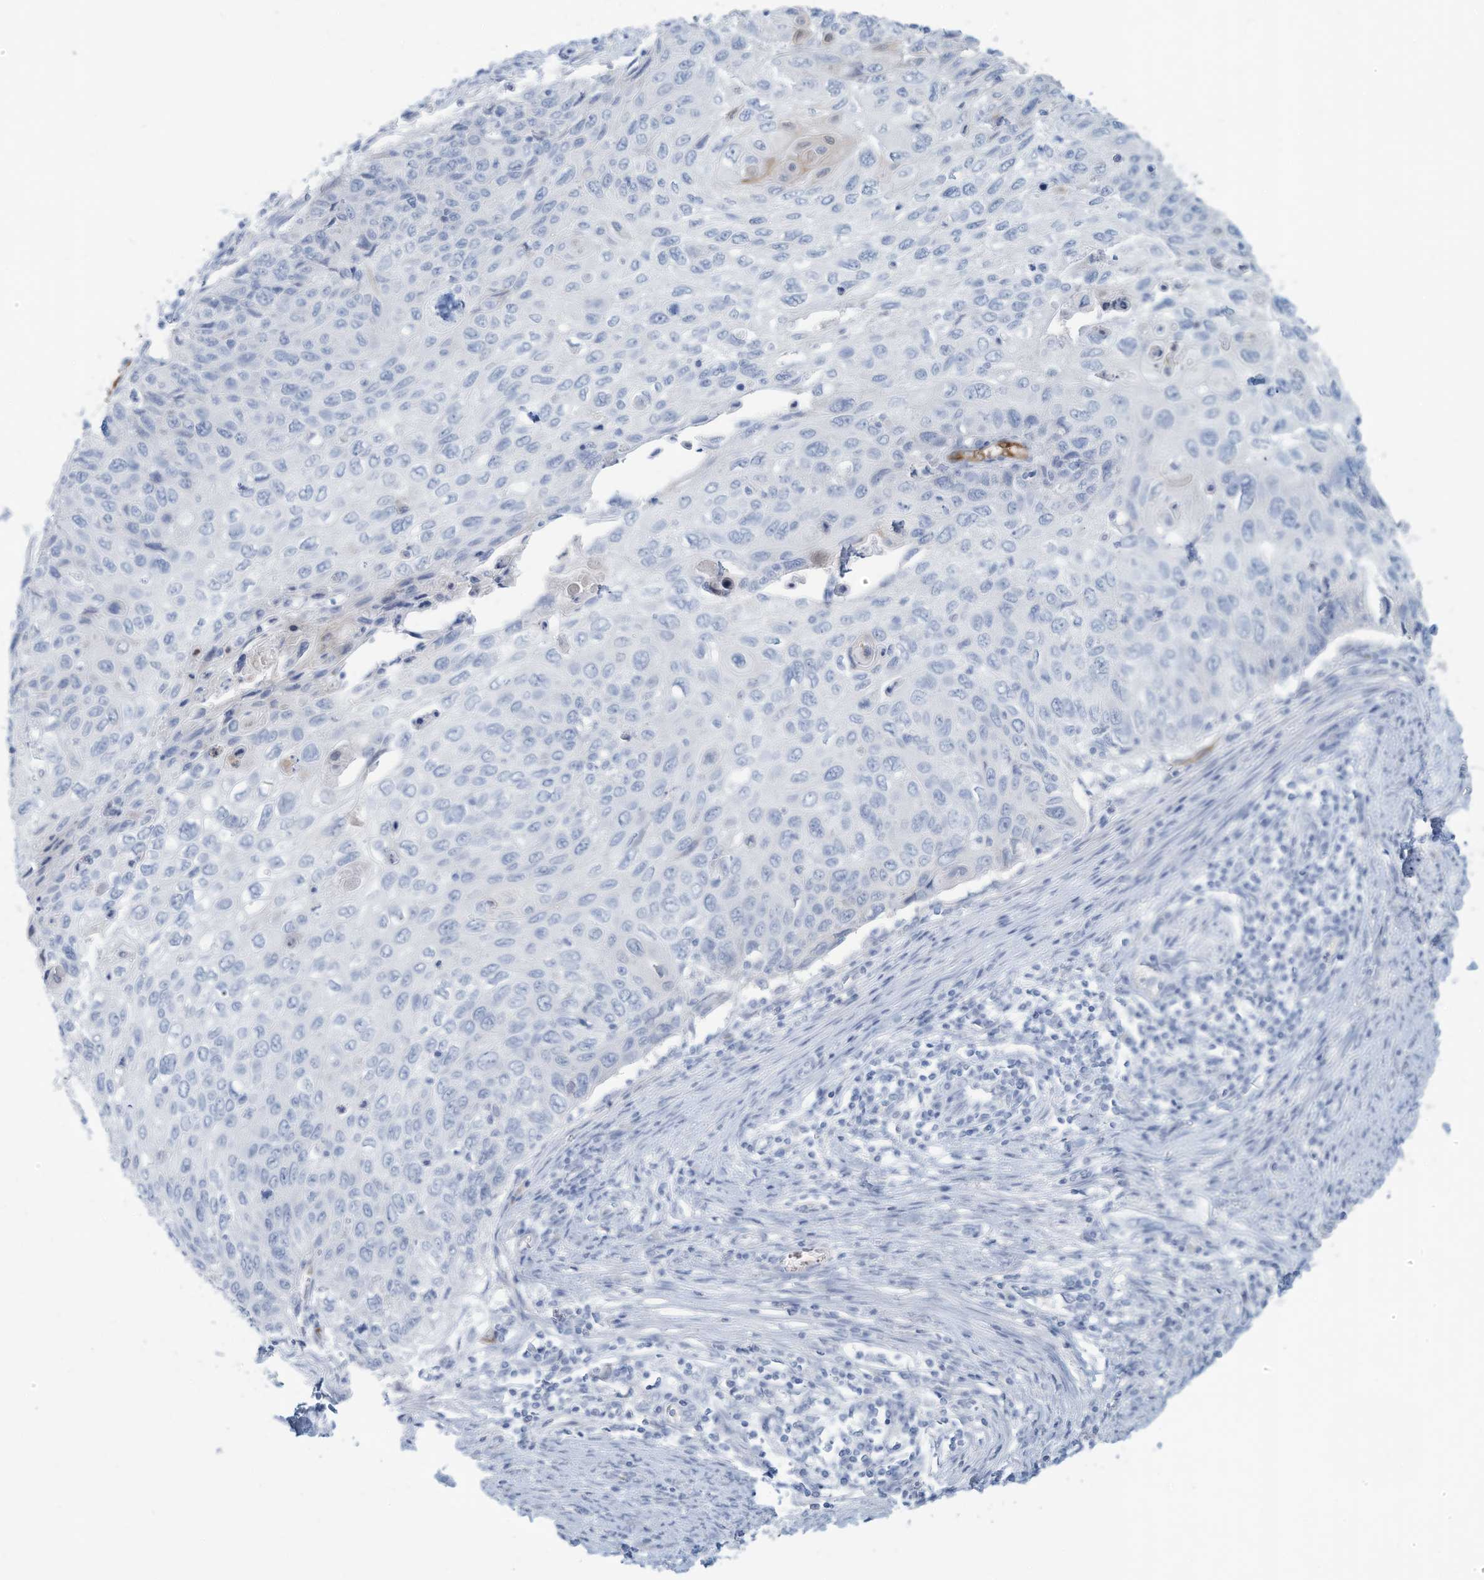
{"staining": {"intensity": "negative", "quantity": "none", "location": "none"}, "tissue": "cervical cancer", "cell_type": "Tumor cells", "image_type": "cancer", "snomed": [{"axis": "morphology", "description": "Squamous cell carcinoma, NOS"}, {"axis": "topography", "description": "Cervix"}], "caption": "The image demonstrates no significant positivity in tumor cells of squamous cell carcinoma (cervical).", "gene": "ERI2", "patient": {"sex": "female", "age": 70}}